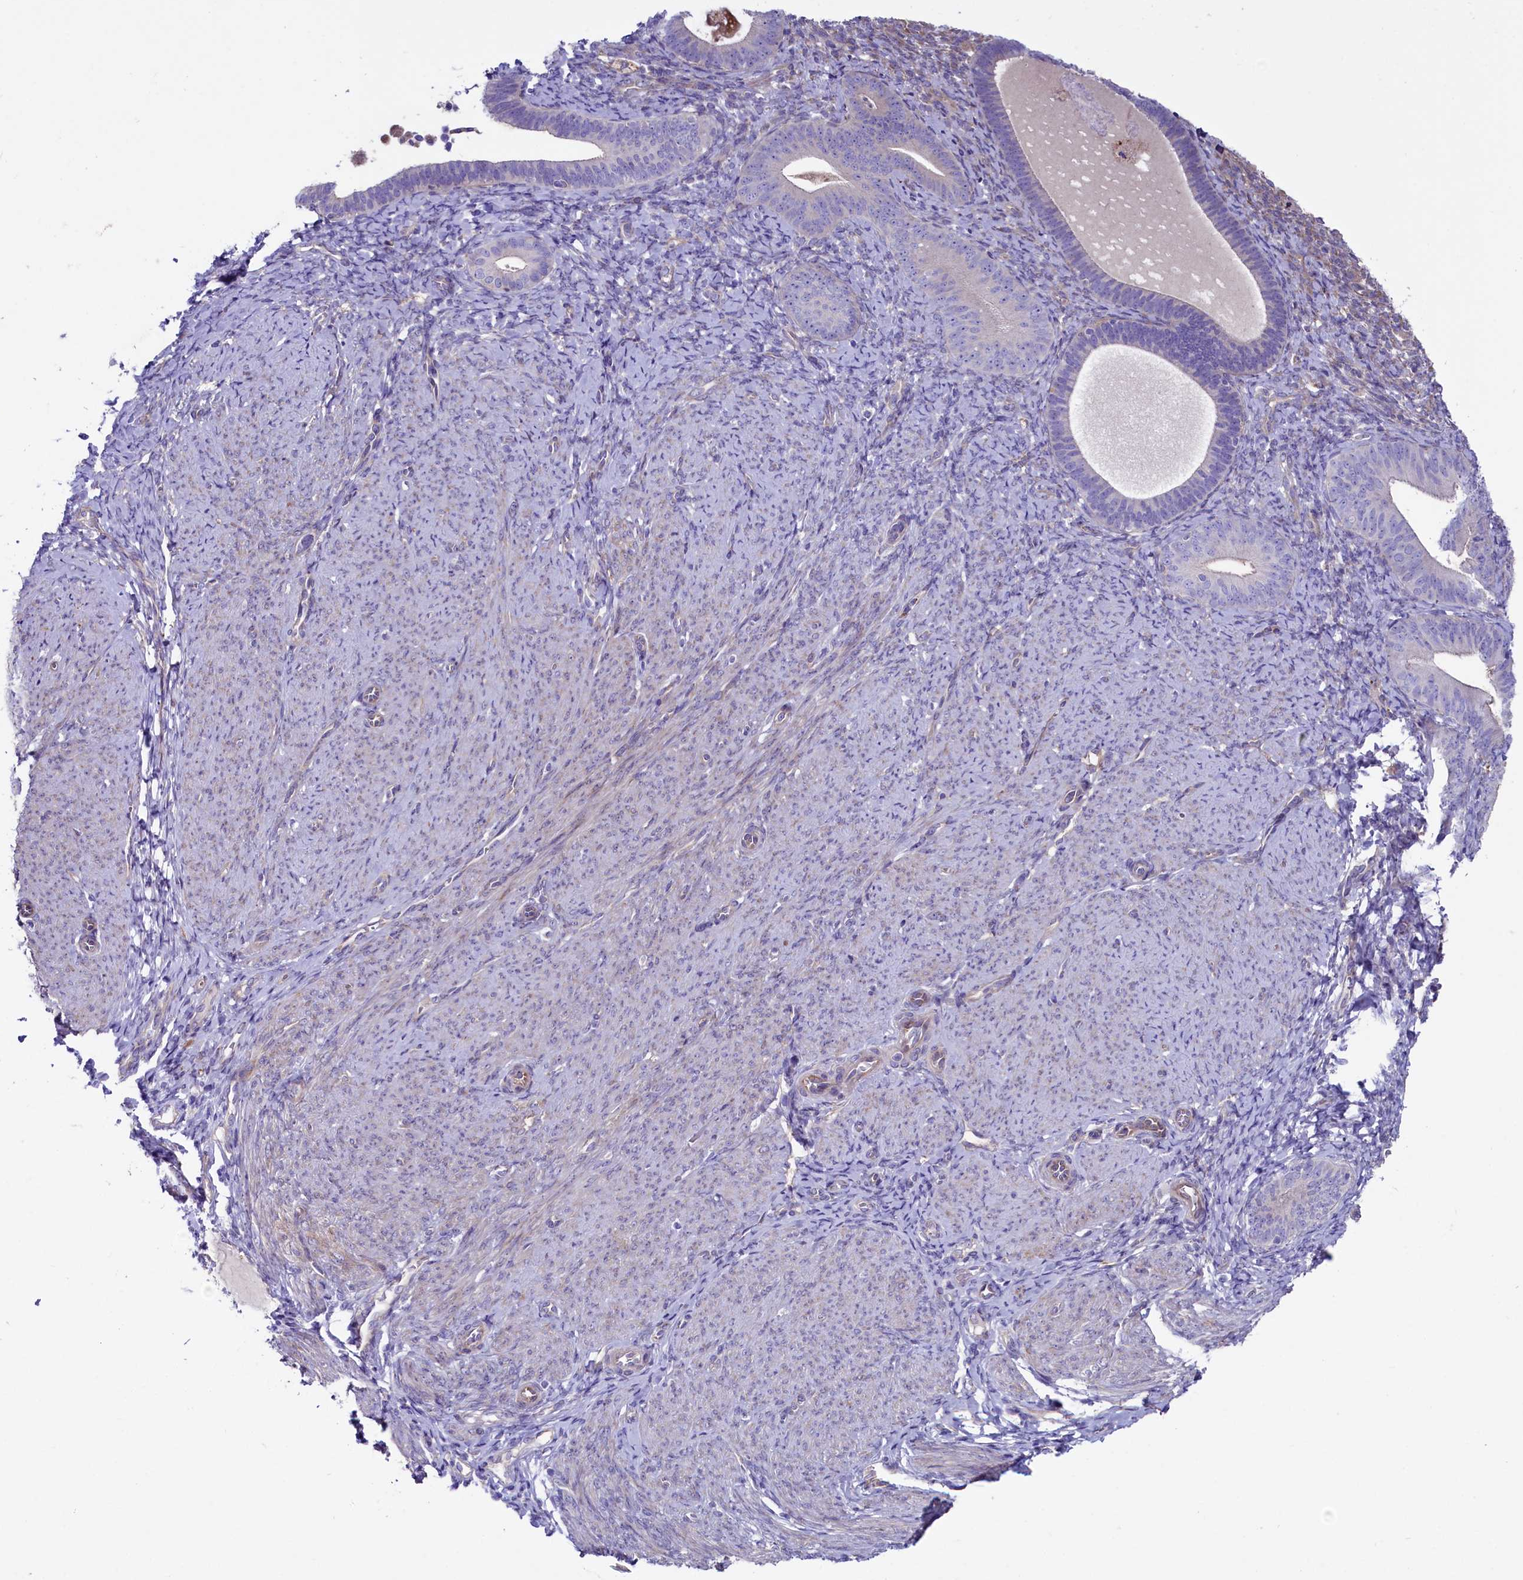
{"staining": {"intensity": "negative", "quantity": "none", "location": "none"}, "tissue": "endometrium", "cell_type": "Cells in endometrial stroma", "image_type": "normal", "snomed": [{"axis": "morphology", "description": "Normal tissue, NOS"}, {"axis": "topography", "description": "Endometrium"}], "caption": "Unremarkable endometrium was stained to show a protein in brown. There is no significant expression in cells in endometrial stroma.", "gene": "GPR108", "patient": {"sex": "female", "age": 65}}